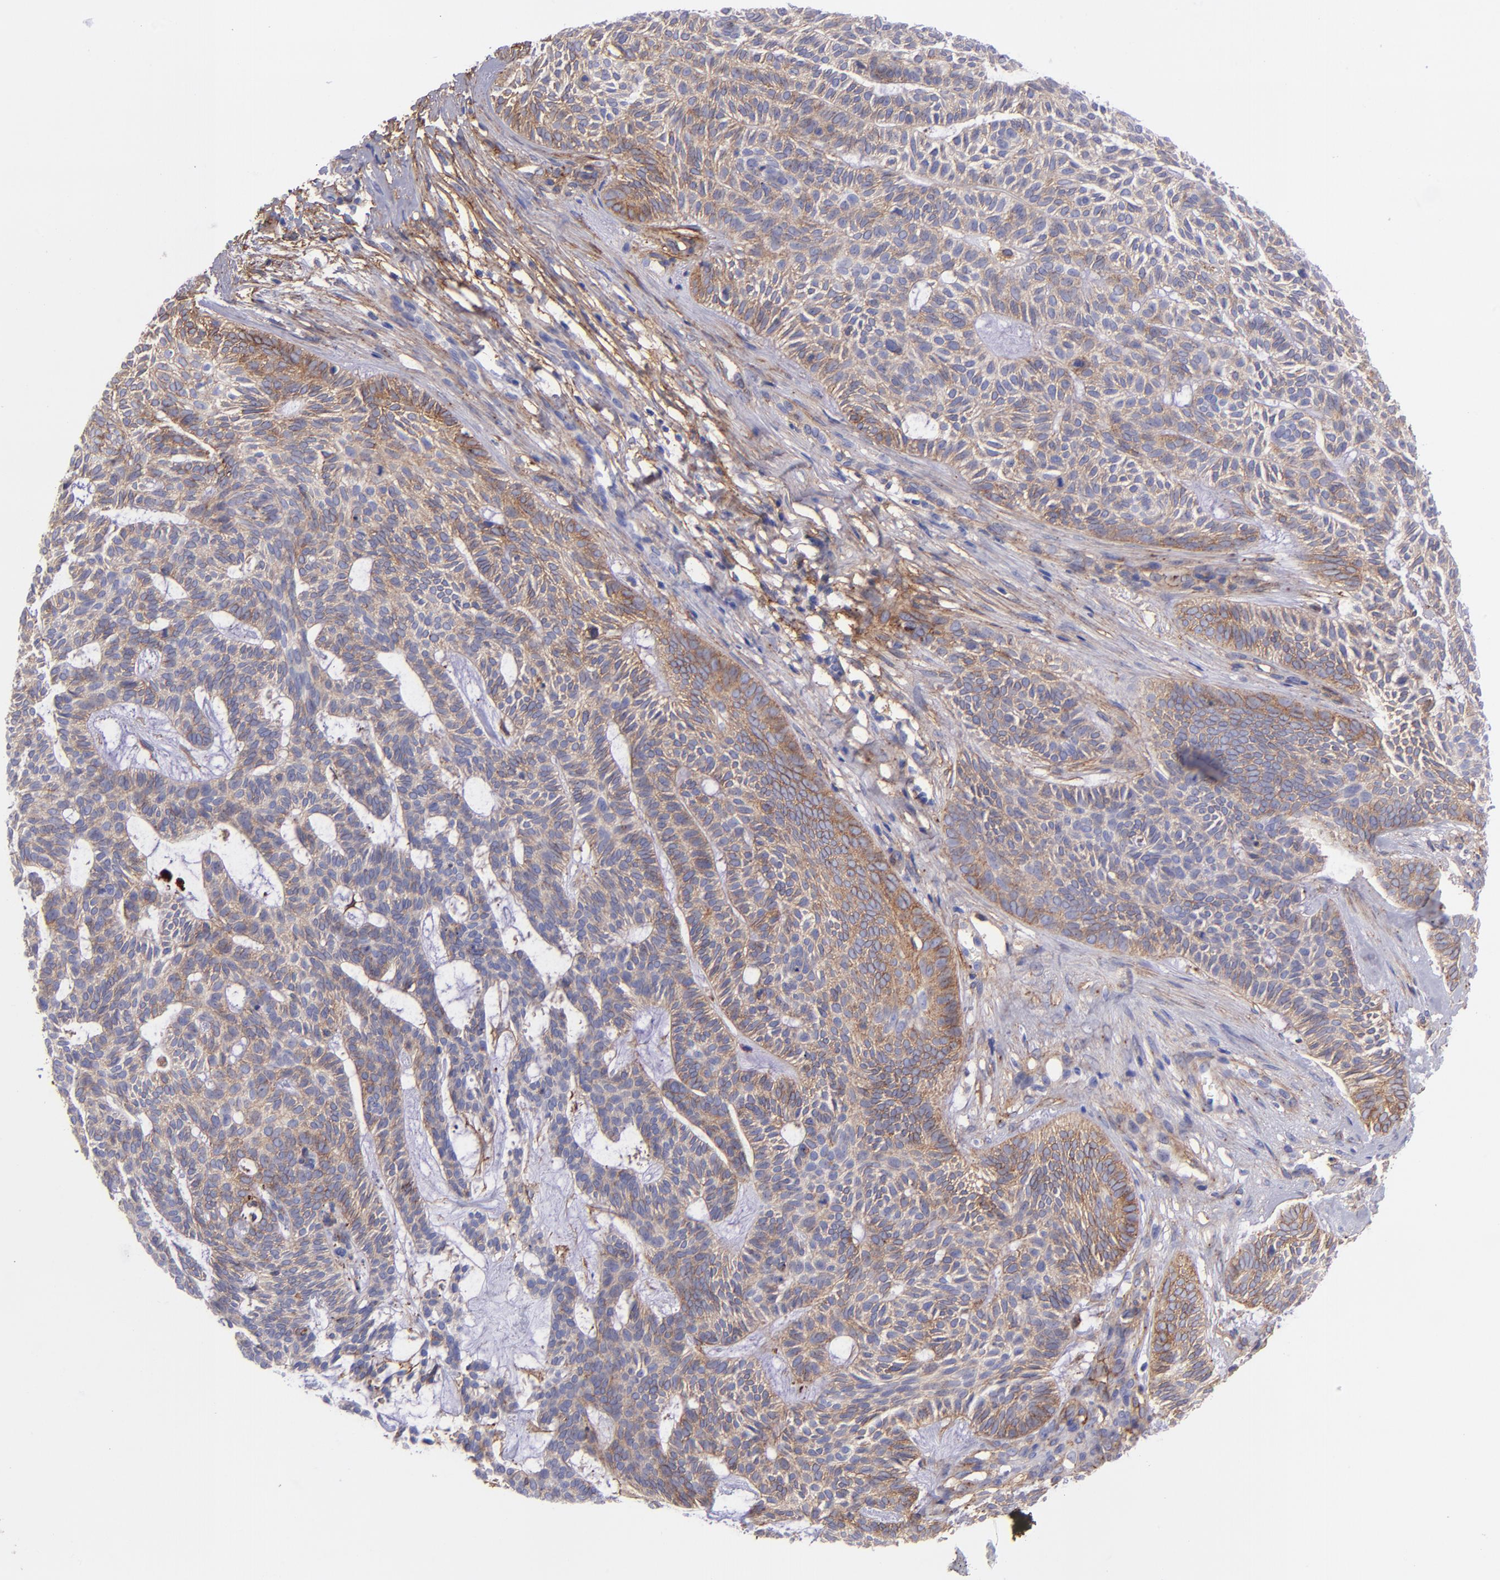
{"staining": {"intensity": "moderate", "quantity": "25%-75%", "location": "cytoplasmic/membranous"}, "tissue": "skin cancer", "cell_type": "Tumor cells", "image_type": "cancer", "snomed": [{"axis": "morphology", "description": "Basal cell carcinoma"}, {"axis": "topography", "description": "Skin"}], "caption": "Skin cancer (basal cell carcinoma) stained with a brown dye demonstrates moderate cytoplasmic/membranous positive staining in approximately 25%-75% of tumor cells.", "gene": "ITGAV", "patient": {"sex": "male", "age": 75}}